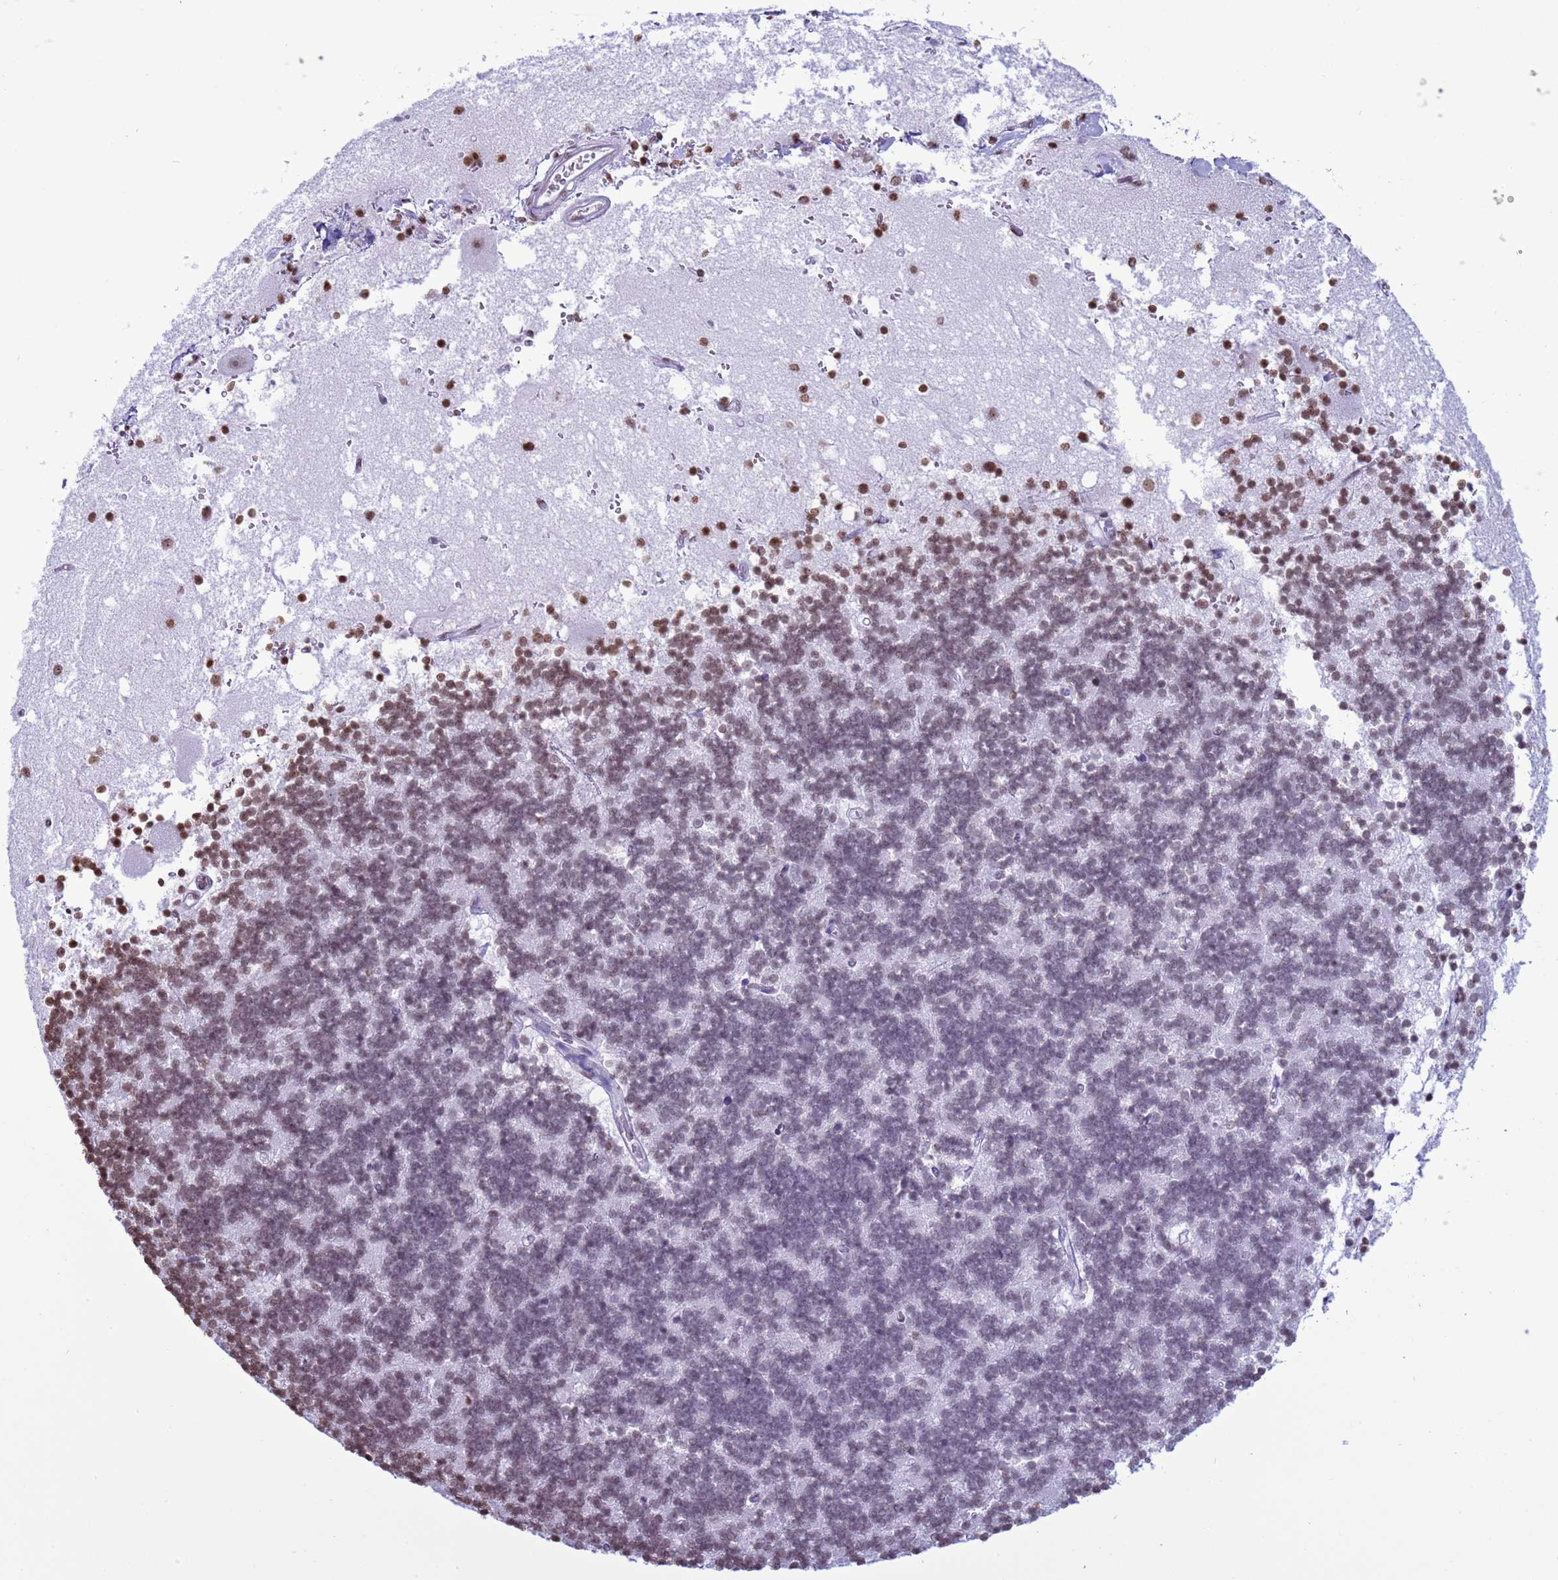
{"staining": {"intensity": "moderate", "quantity": "<25%", "location": "nuclear"}, "tissue": "cerebellum", "cell_type": "Cells in granular layer", "image_type": "normal", "snomed": [{"axis": "morphology", "description": "Normal tissue, NOS"}, {"axis": "topography", "description": "Cerebellum"}], "caption": "Approximately <25% of cells in granular layer in benign cerebellum exhibit moderate nuclear protein expression as visualized by brown immunohistochemical staining.", "gene": "H4C11", "patient": {"sex": "male", "age": 54}}